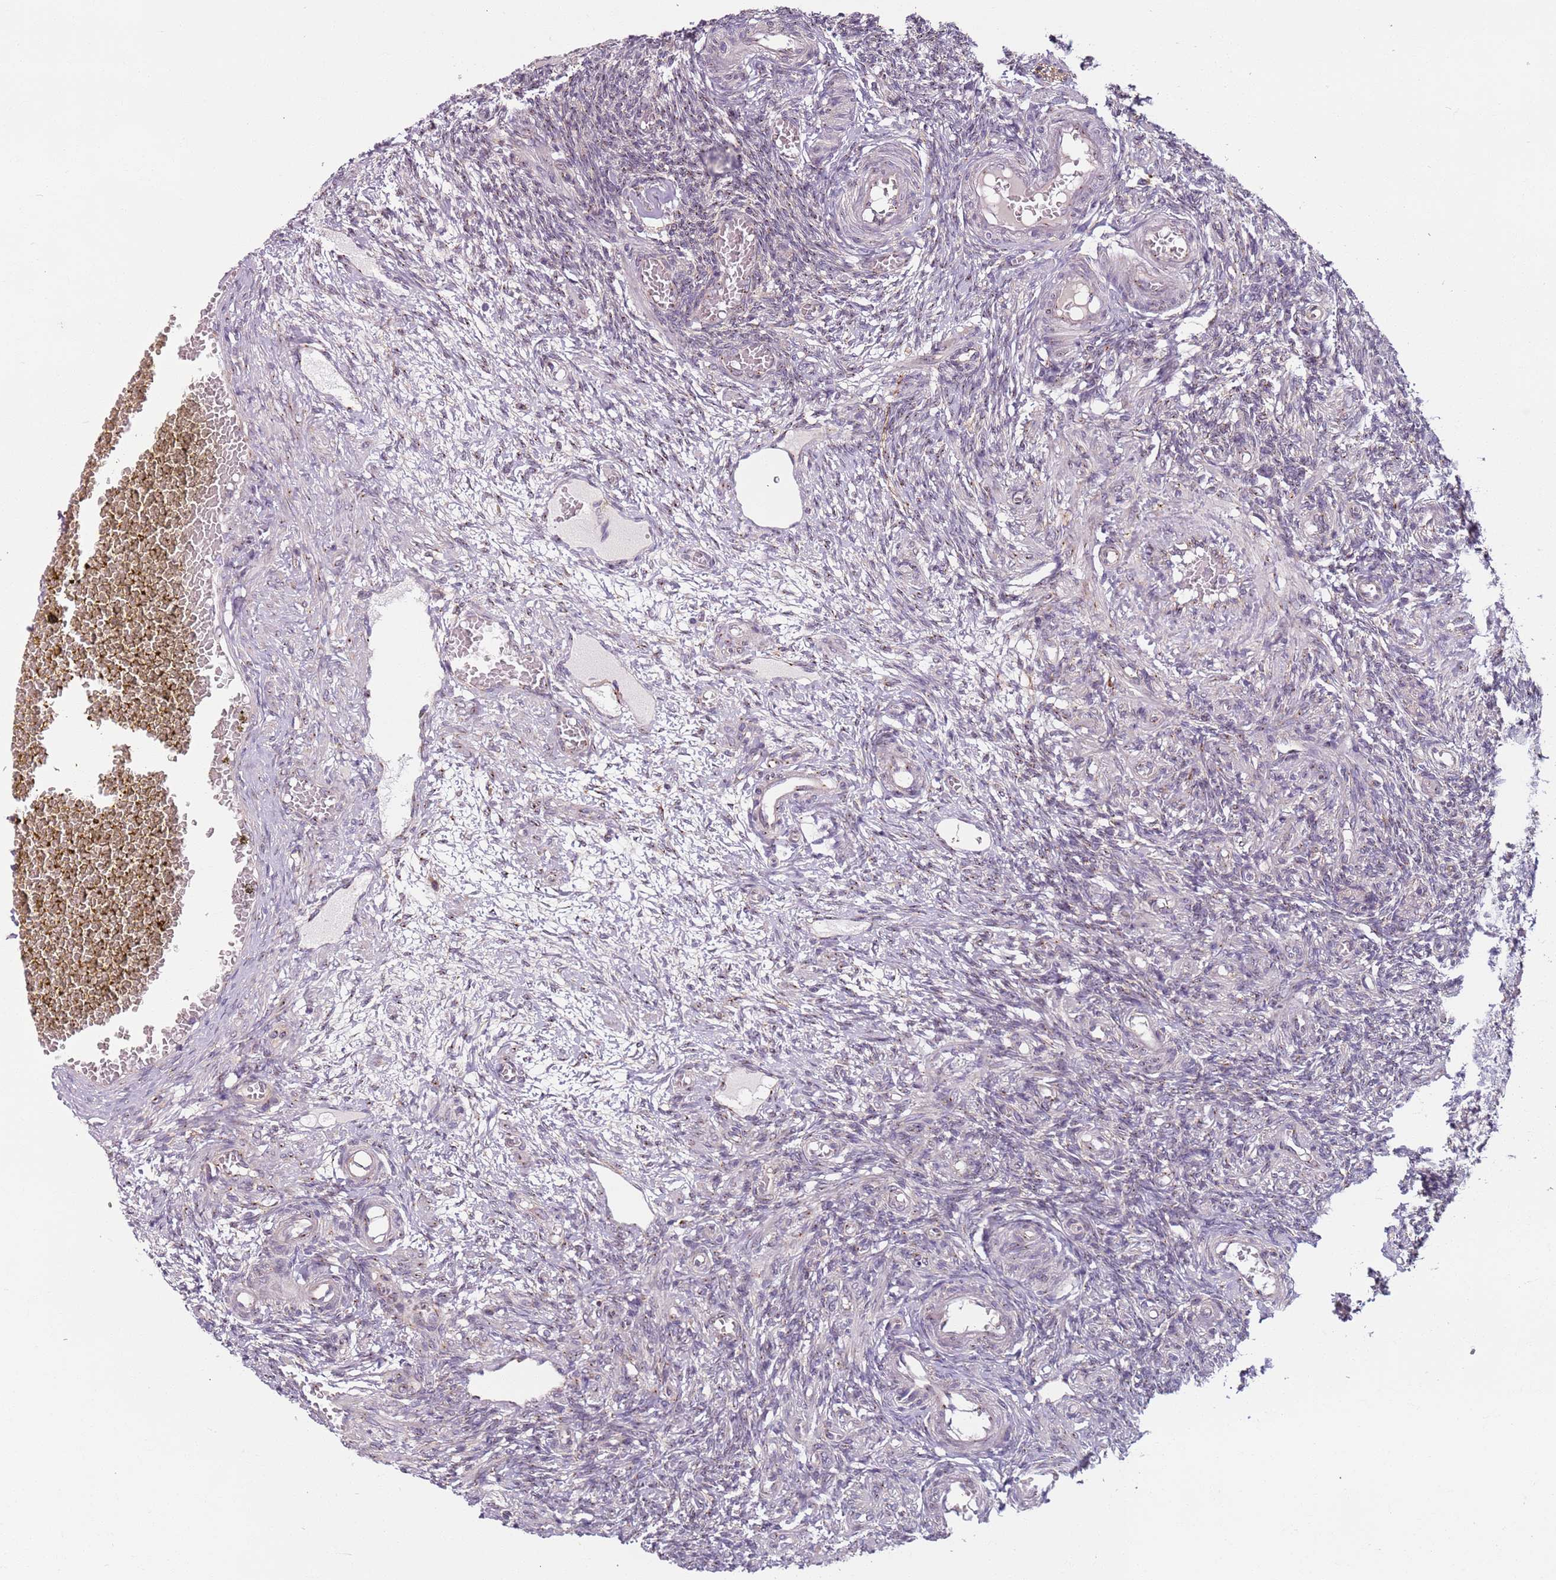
{"staining": {"intensity": "moderate", "quantity": "<25%", "location": "cytoplasmic/membranous"}, "tissue": "ovary", "cell_type": "Ovarian stroma cells", "image_type": "normal", "snomed": [{"axis": "morphology", "description": "Normal tissue, NOS"}, {"axis": "topography", "description": "Ovary"}], "caption": "A brown stain highlights moderate cytoplasmic/membranous staining of a protein in ovarian stroma cells of unremarkable ovary.", "gene": "AKTIP", "patient": {"sex": "female", "age": 27}}